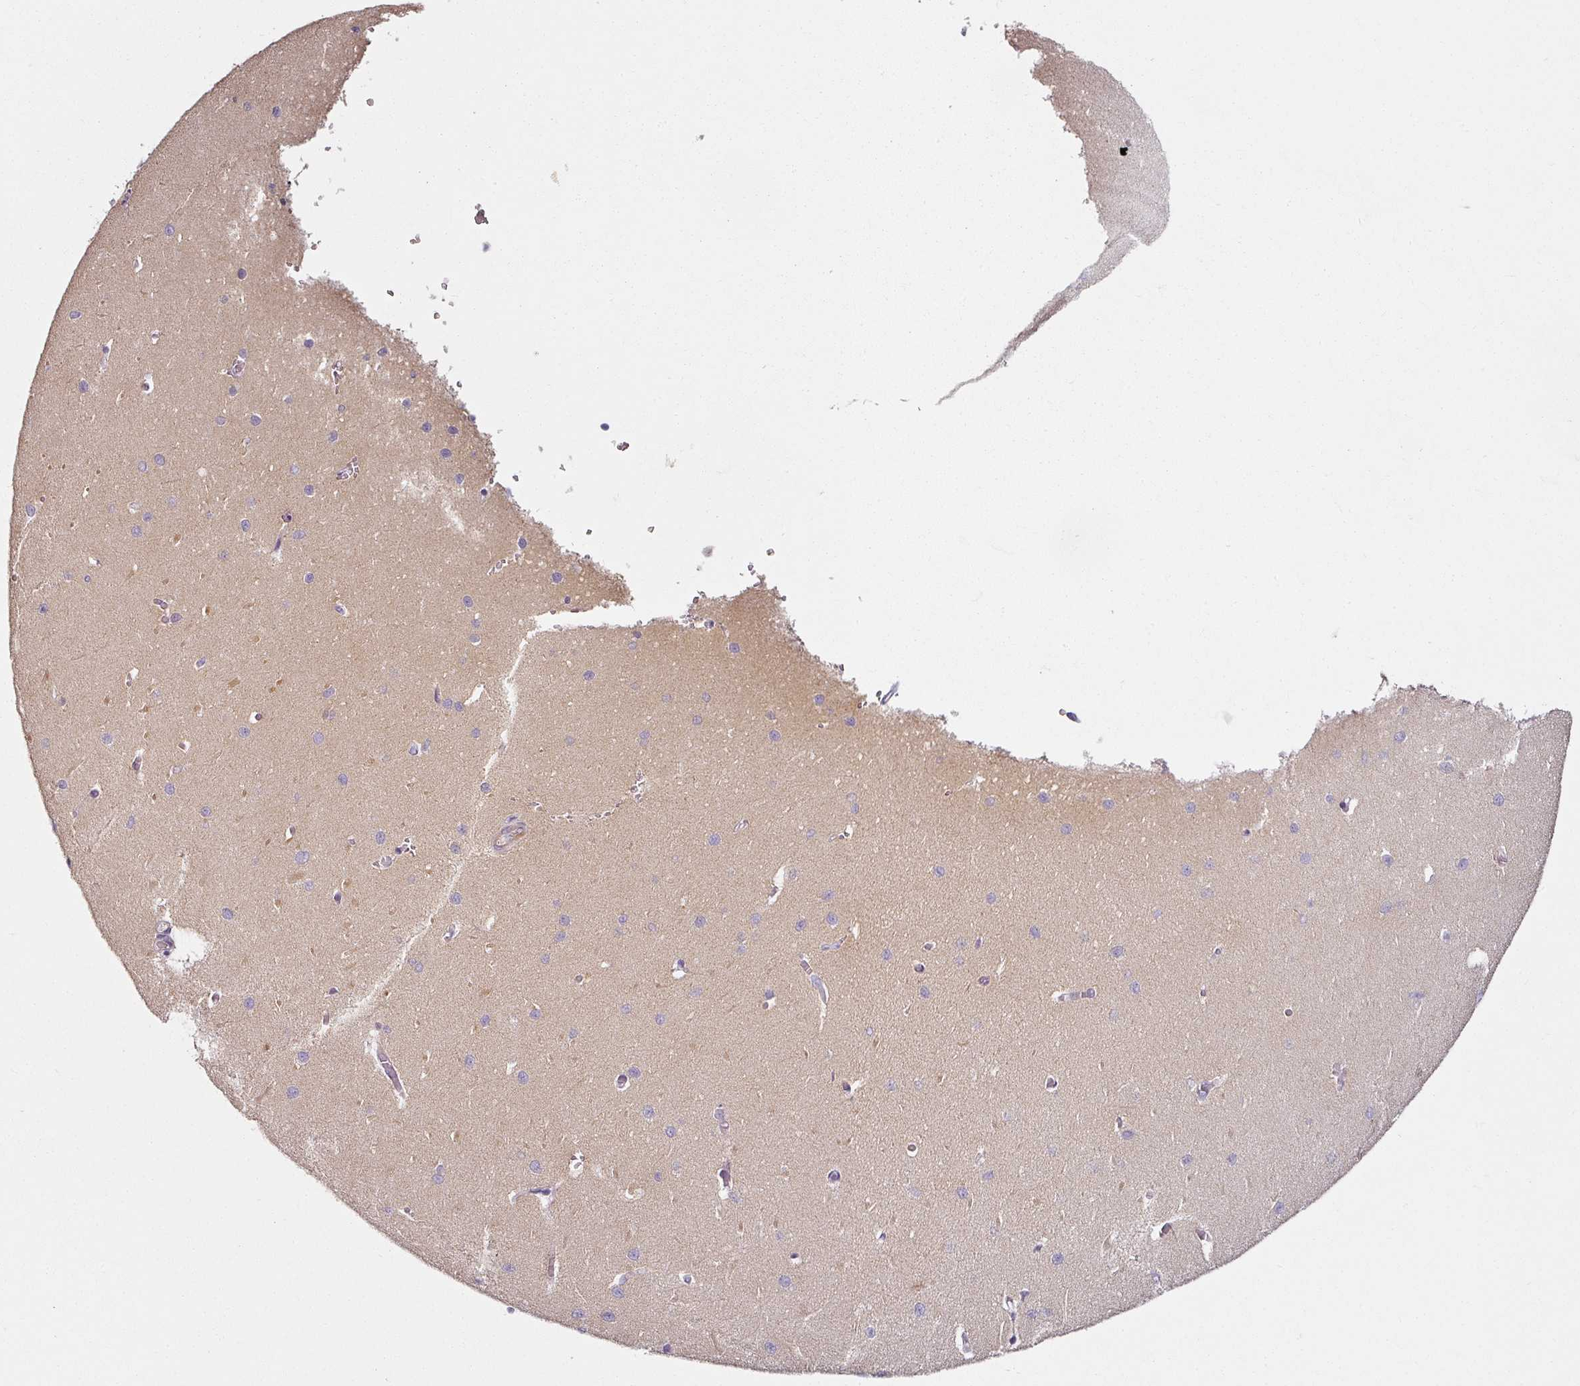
{"staining": {"intensity": "weak", "quantity": "<25%", "location": "cytoplasmic/membranous"}, "tissue": "cerebellum", "cell_type": "Cells in granular layer", "image_type": "normal", "snomed": [{"axis": "morphology", "description": "Normal tissue, NOS"}, {"axis": "topography", "description": "Cerebellum"}], "caption": "An immunohistochemistry photomicrograph of normal cerebellum is shown. There is no staining in cells in granular layer of cerebellum.", "gene": "CAP2", "patient": {"sex": "male", "age": 37}}